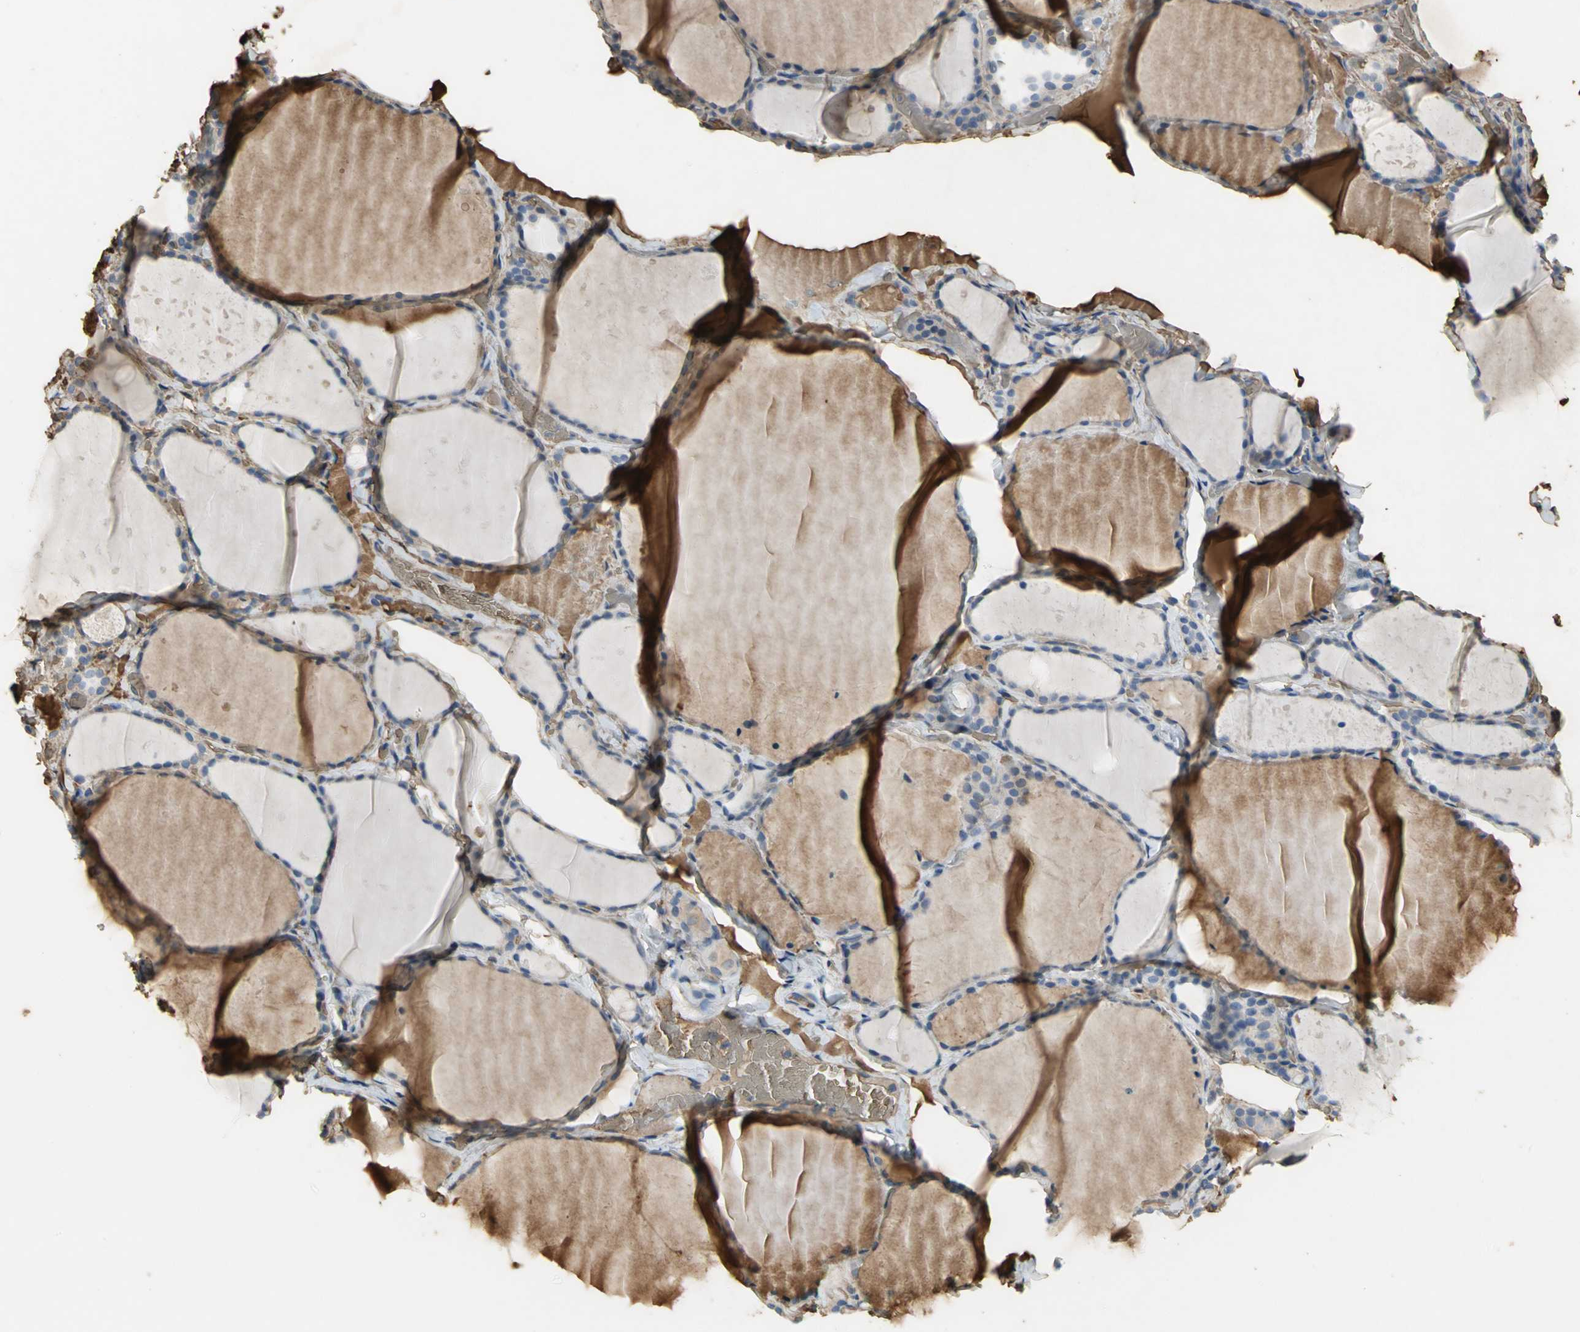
{"staining": {"intensity": "weak", "quantity": "25%-75%", "location": "cytoplasmic/membranous"}, "tissue": "thyroid gland", "cell_type": "Glandular cells", "image_type": "normal", "snomed": [{"axis": "morphology", "description": "Normal tissue, NOS"}, {"axis": "topography", "description": "Thyroid gland"}], "caption": "Immunohistochemical staining of normal thyroid gland exhibits weak cytoplasmic/membranous protein positivity in about 25%-75% of glandular cells.", "gene": "TREM1", "patient": {"sex": "female", "age": 22}}